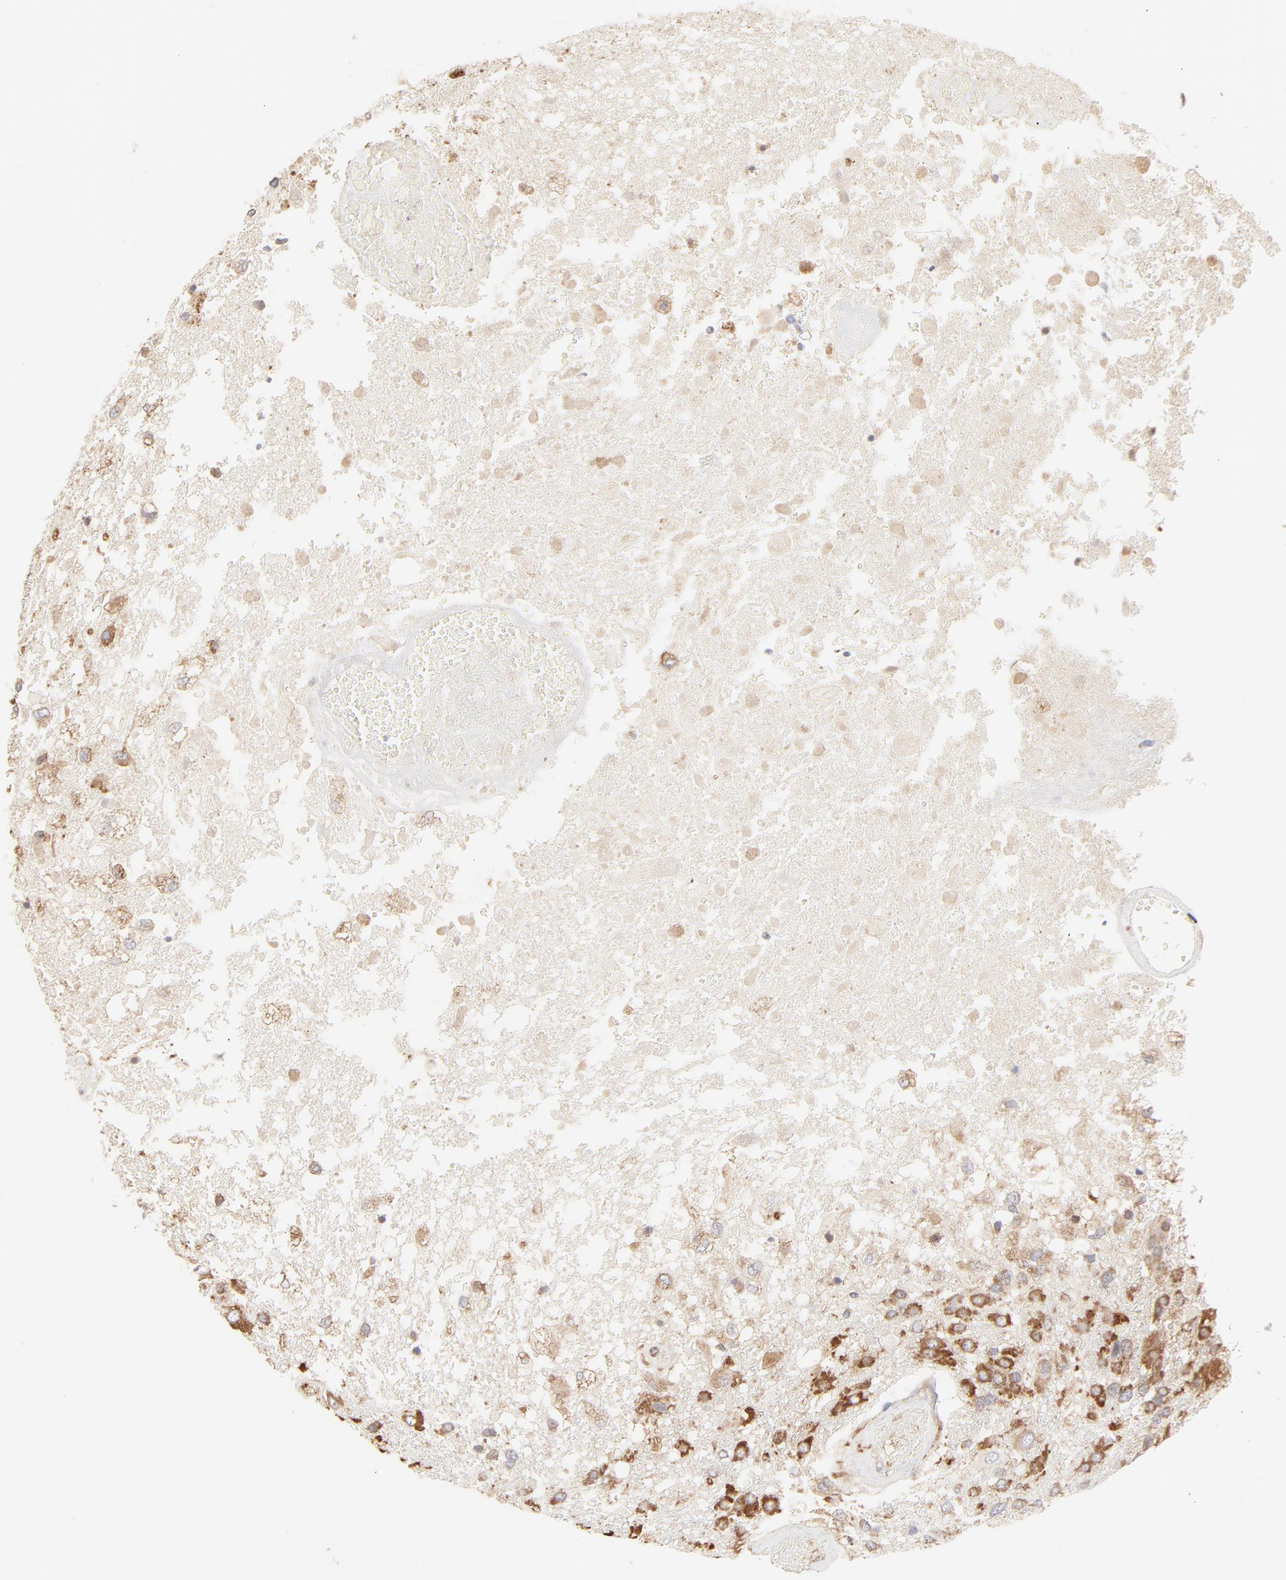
{"staining": {"intensity": "moderate", "quantity": ">75%", "location": "cytoplasmic/membranous"}, "tissue": "glioma", "cell_type": "Tumor cells", "image_type": "cancer", "snomed": [{"axis": "morphology", "description": "Glioma, malignant, High grade"}, {"axis": "topography", "description": "Cerebral cortex"}], "caption": "Malignant glioma (high-grade) stained with a protein marker demonstrates moderate staining in tumor cells.", "gene": "RPS20", "patient": {"sex": "male", "age": 79}}